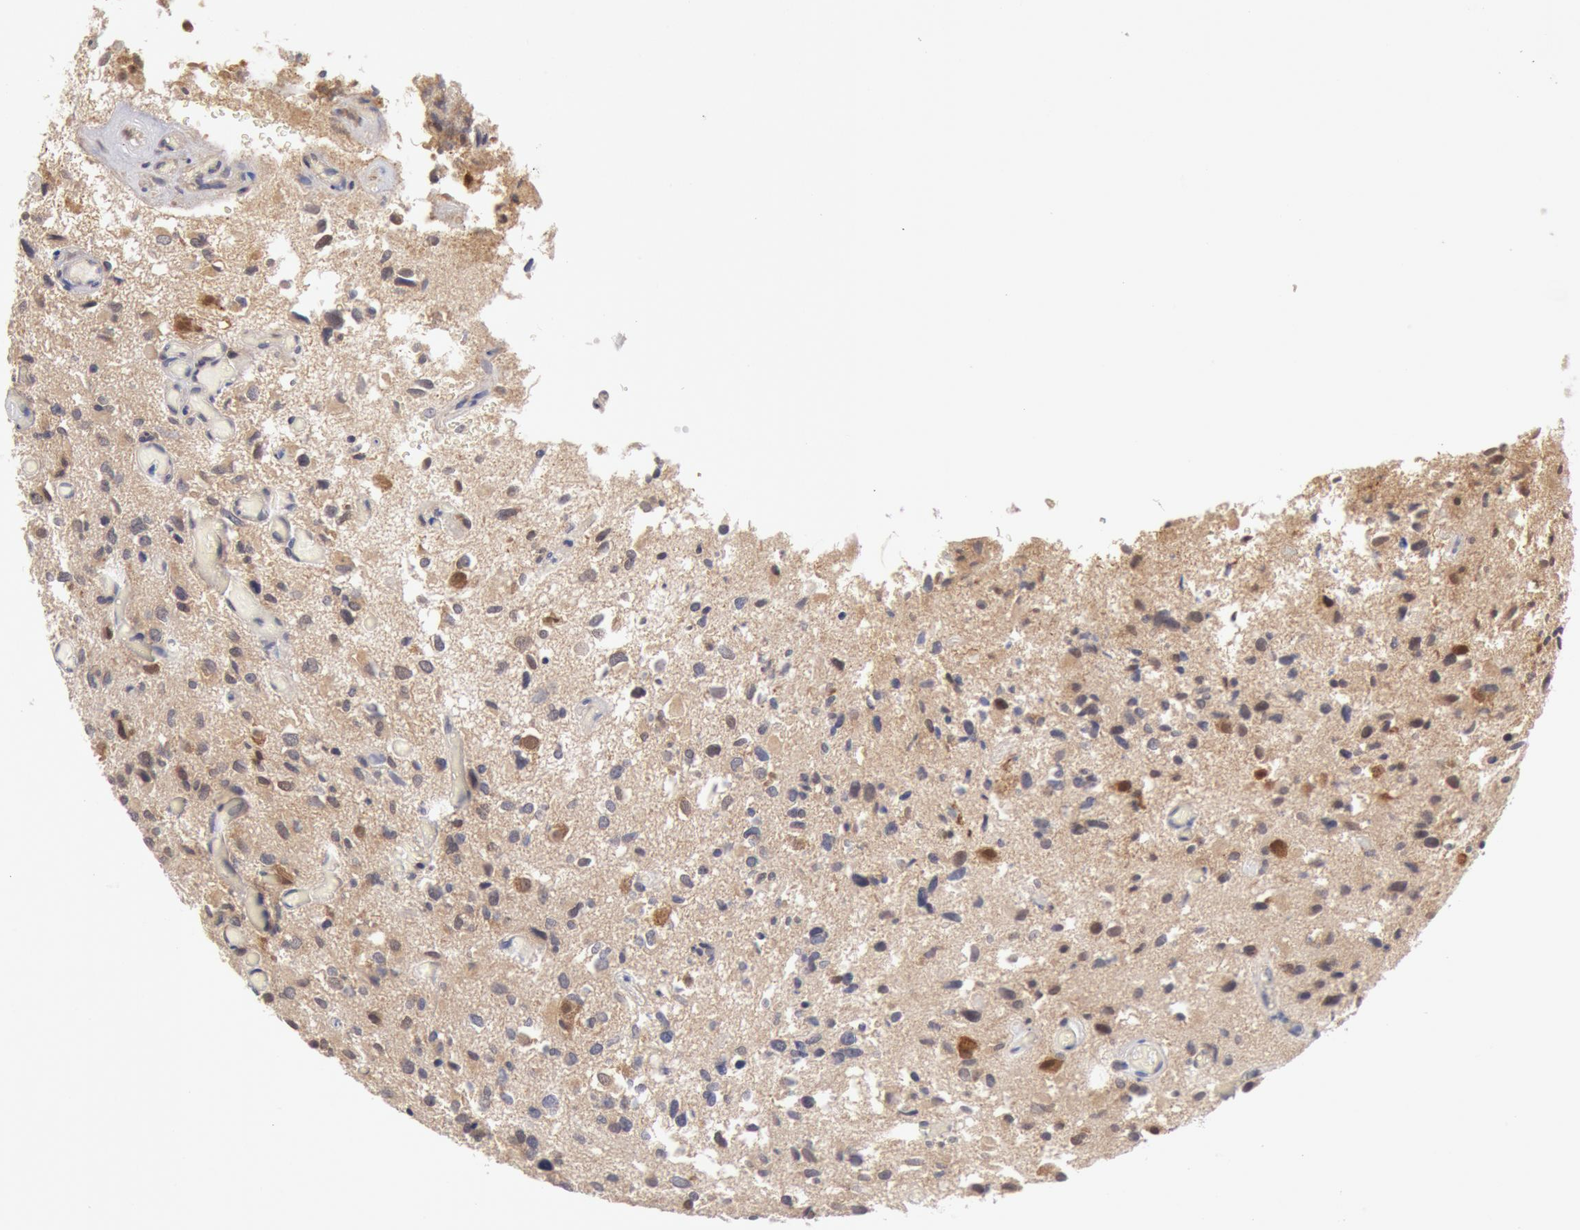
{"staining": {"intensity": "moderate", "quantity": "25%-75%", "location": "cytoplasmic/membranous,nuclear"}, "tissue": "glioma", "cell_type": "Tumor cells", "image_type": "cancer", "snomed": [{"axis": "morphology", "description": "Glioma, malignant, High grade"}, {"axis": "topography", "description": "Brain"}], "caption": "Tumor cells reveal medium levels of moderate cytoplasmic/membranous and nuclear positivity in approximately 25%-75% of cells in human glioma.", "gene": "DNAJA1", "patient": {"sex": "male", "age": 69}}